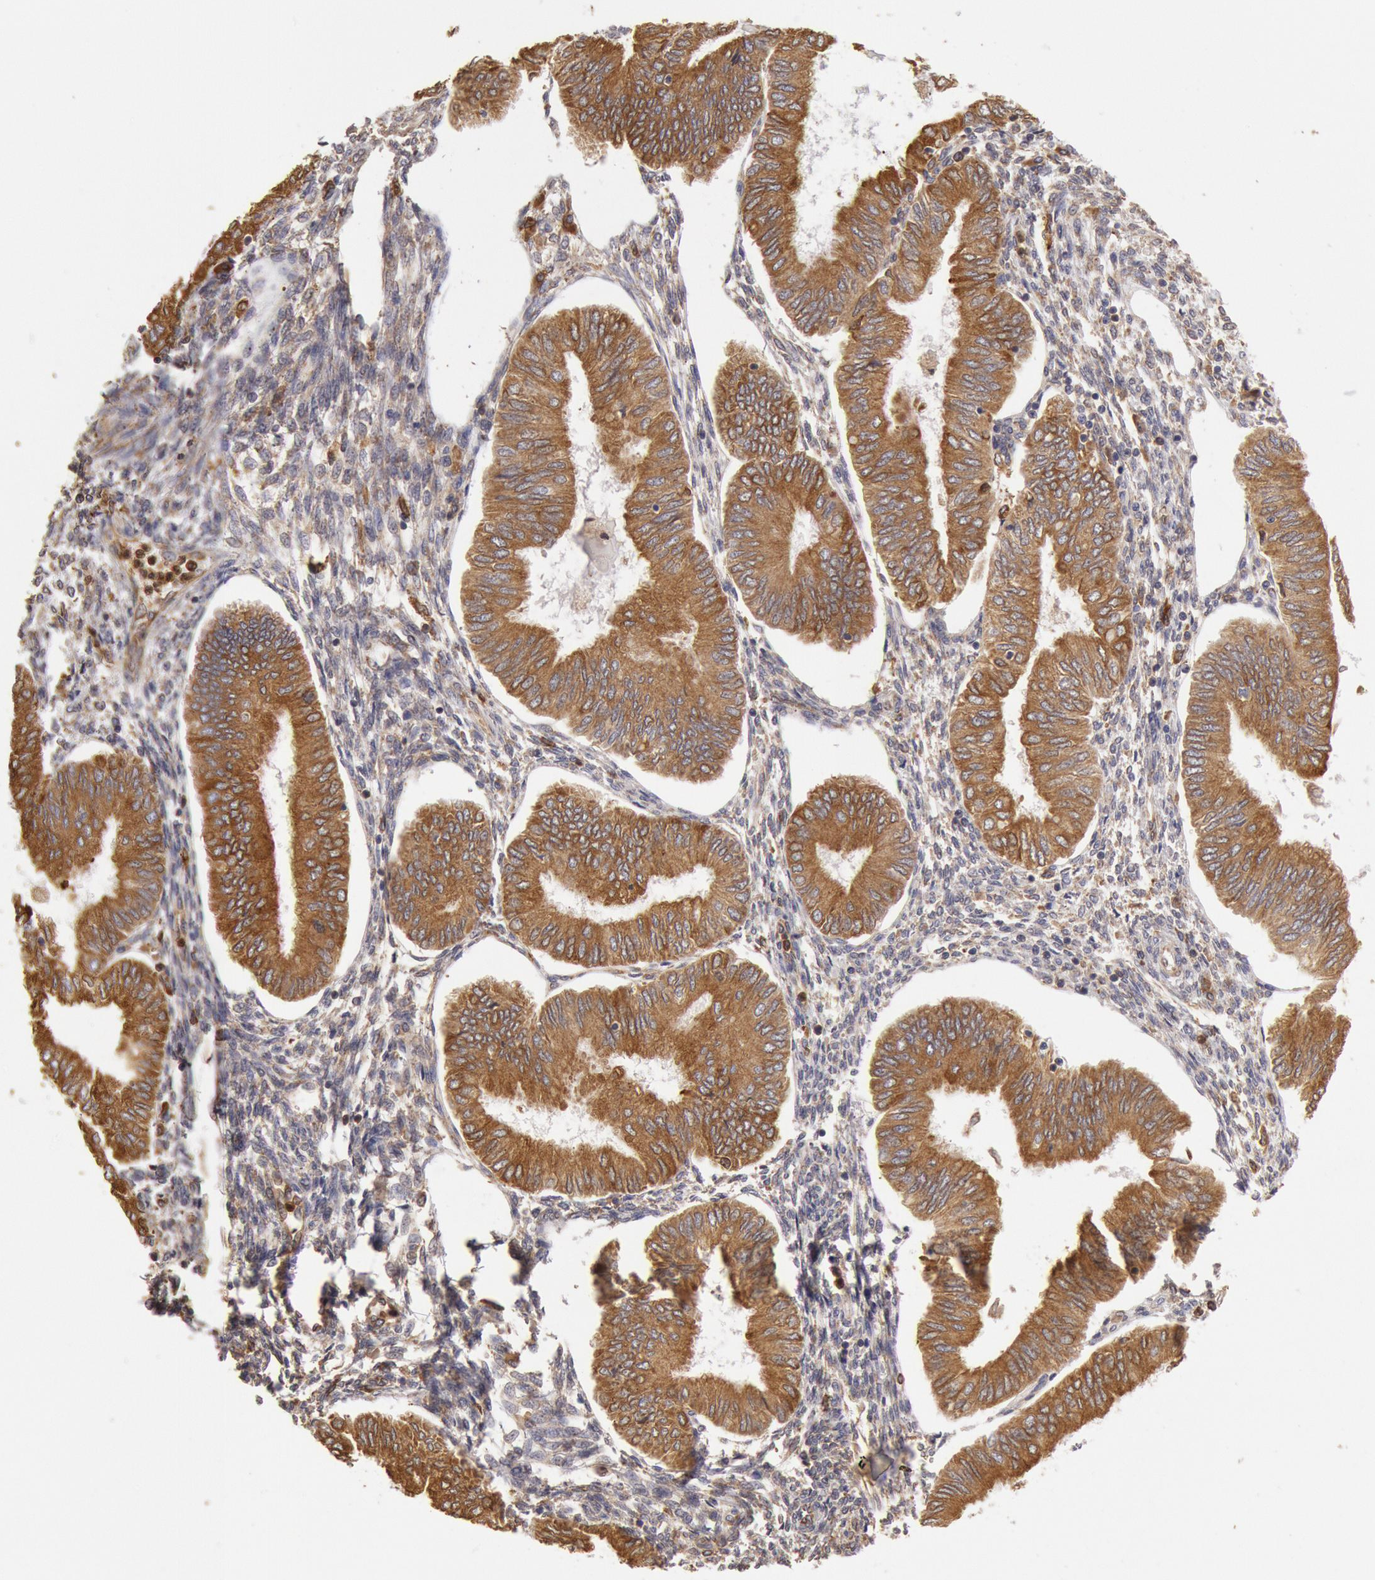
{"staining": {"intensity": "moderate", "quantity": ">75%", "location": "cytoplasmic/membranous"}, "tissue": "endometrial cancer", "cell_type": "Tumor cells", "image_type": "cancer", "snomed": [{"axis": "morphology", "description": "Adenocarcinoma, NOS"}, {"axis": "topography", "description": "Endometrium"}], "caption": "Immunohistochemical staining of endometrial cancer (adenocarcinoma) reveals moderate cytoplasmic/membranous protein expression in approximately >75% of tumor cells.", "gene": "ERP44", "patient": {"sex": "female", "age": 51}}